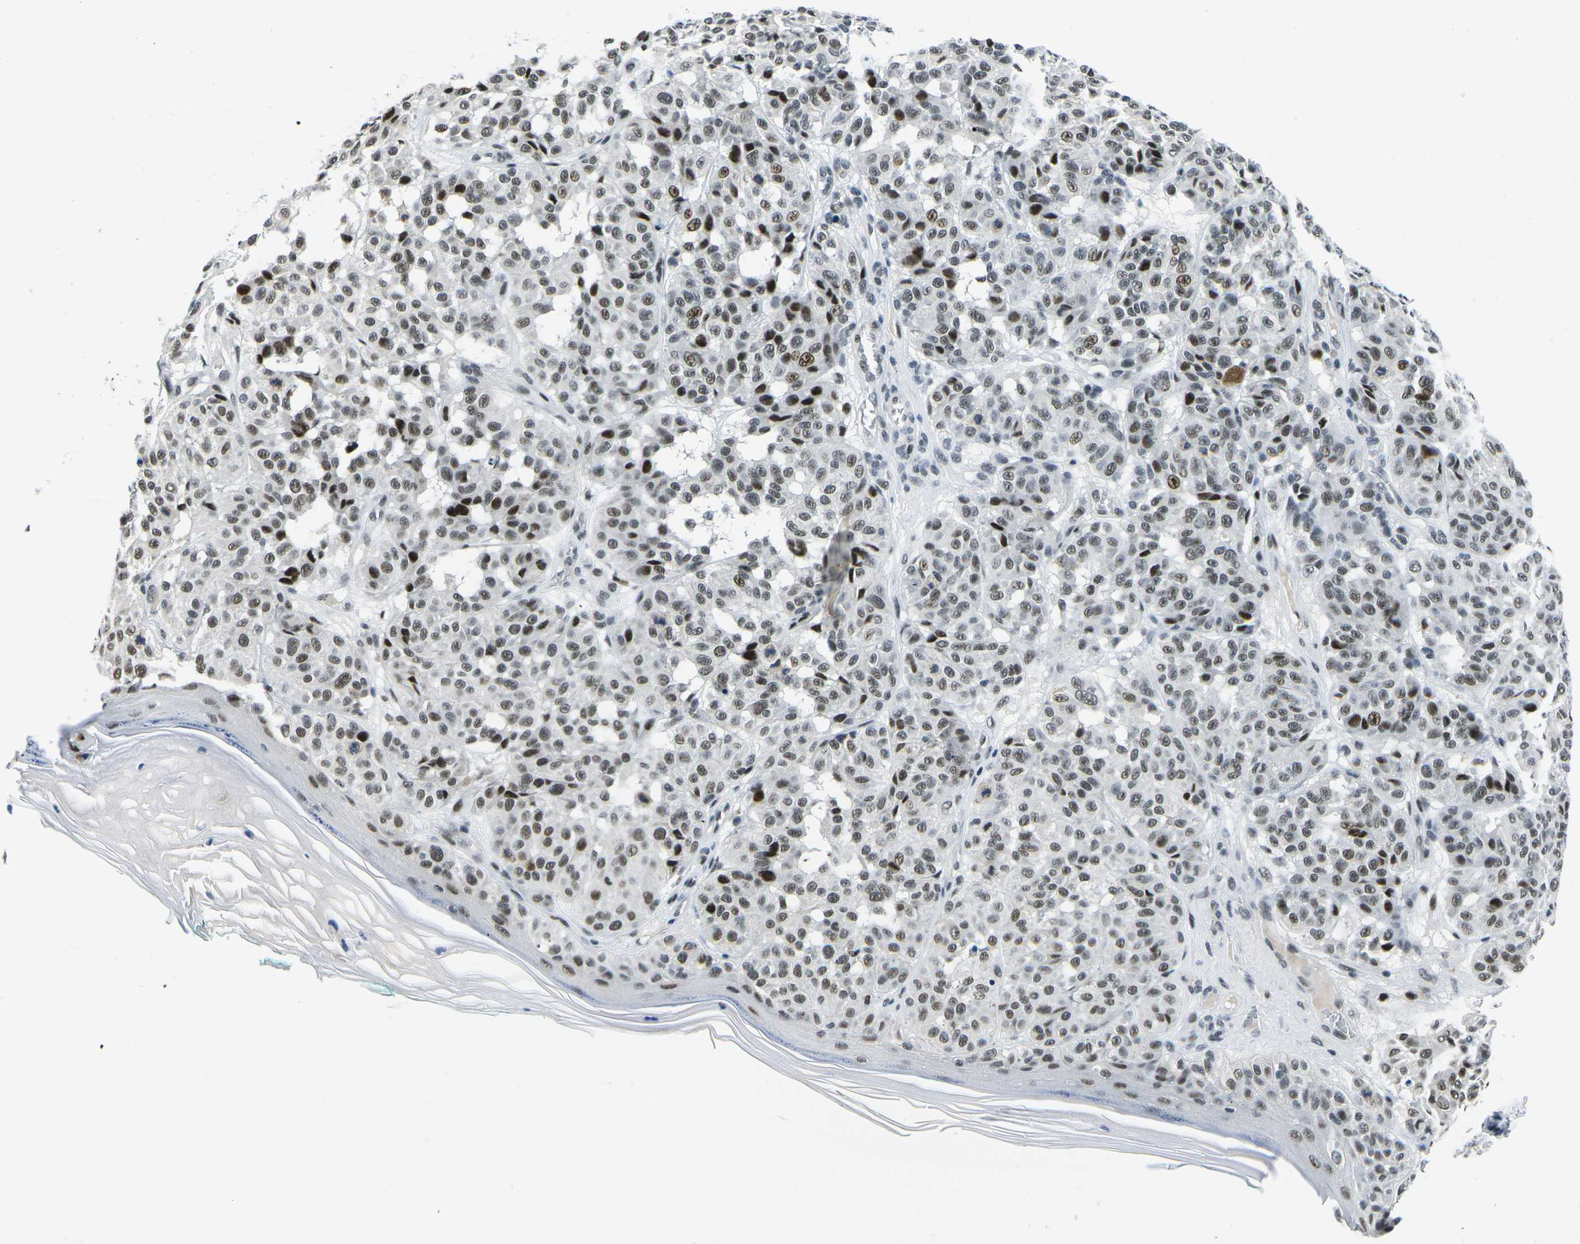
{"staining": {"intensity": "moderate", "quantity": ">75%", "location": "nuclear"}, "tissue": "melanoma", "cell_type": "Tumor cells", "image_type": "cancer", "snomed": [{"axis": "morphology", "description": "Malignant melanoma, NOS"}, {"axis": "topography", "description": "Skin"}], "caption": "Immunohistochemical staining of human malignant melanoma shows medium levels of moderate nuclear protein staining in approximately >75% of tumor cells. The protein of interest is shown in brown color, while the nuclei are stained blue.", "gene": "PRPF8", "patient": {"sex": "female", "age": 46}}